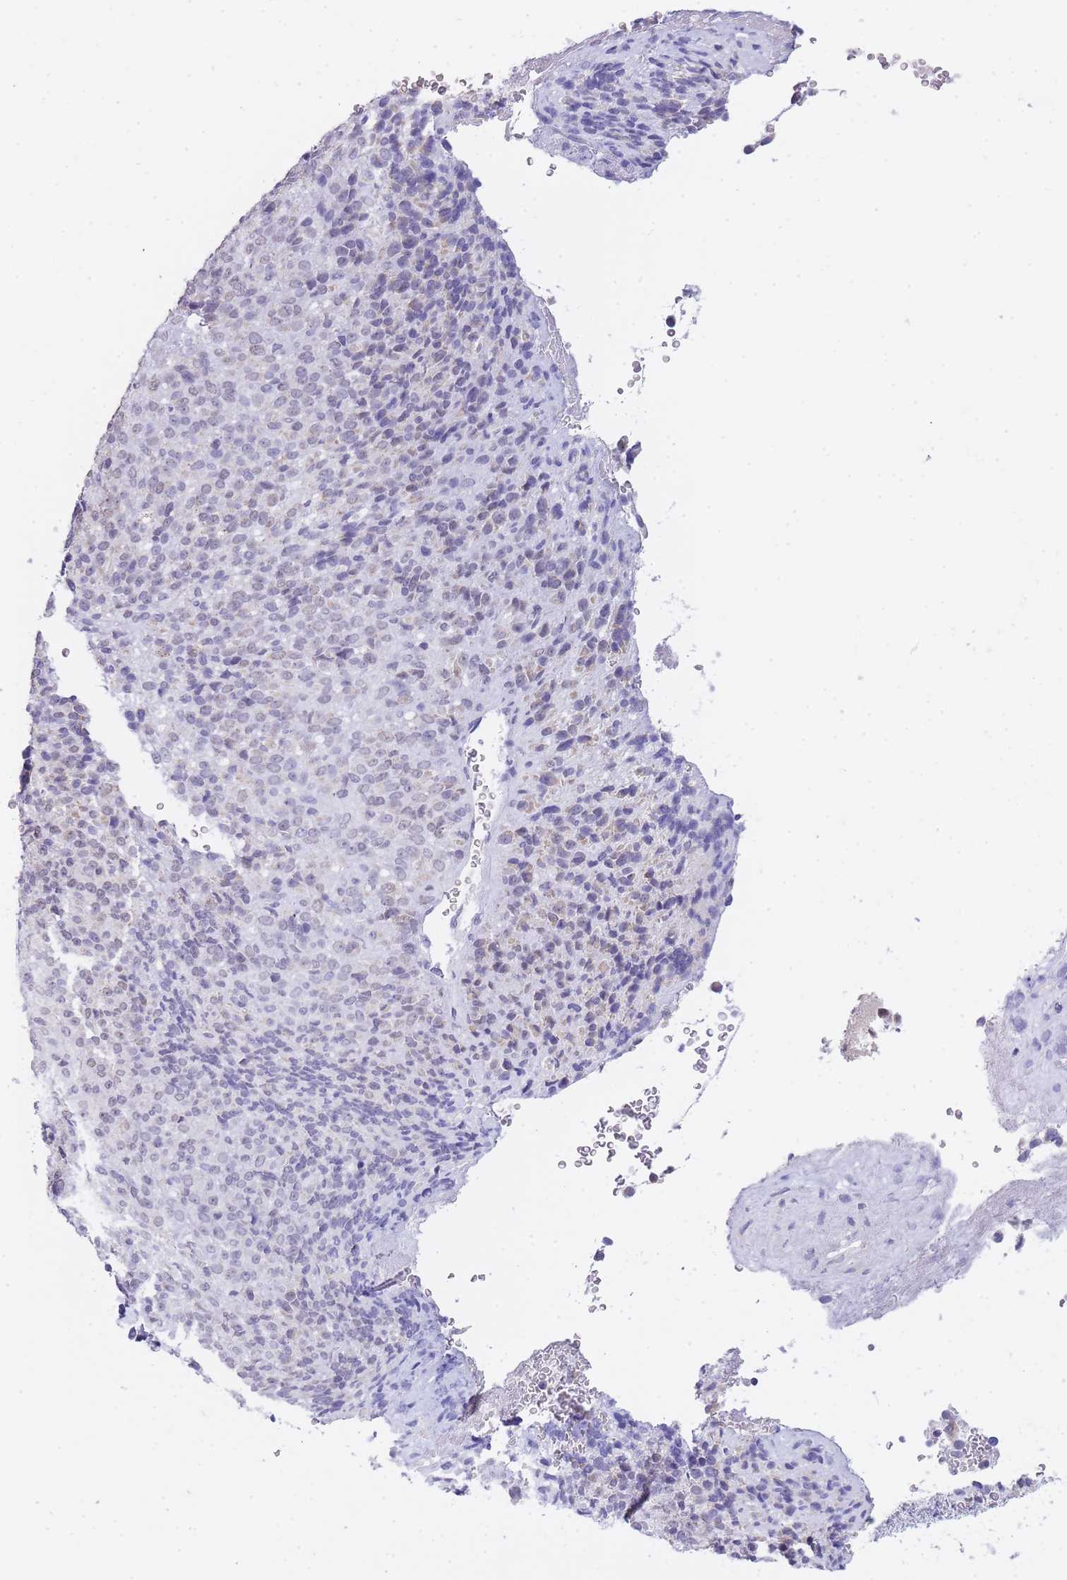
{"staining": {"intensity": "weak", "quantity": "<25%", "location": "nuclear"}, "tissue": "melanoma", "cell_type": "Tumor cells", "image_type": "cancer", "snomed": [{"axis": "morphology", "description": "Malignant melanoma, Metastatic site"}, {"axis": "topography", "description": "Brain"}], "caption": "This is an IHC photomicrograph of human melanoma. There is no positivity in tumor cells.", "gene": "FRAT2", "patient": {"sex": "female", "age": 56}}